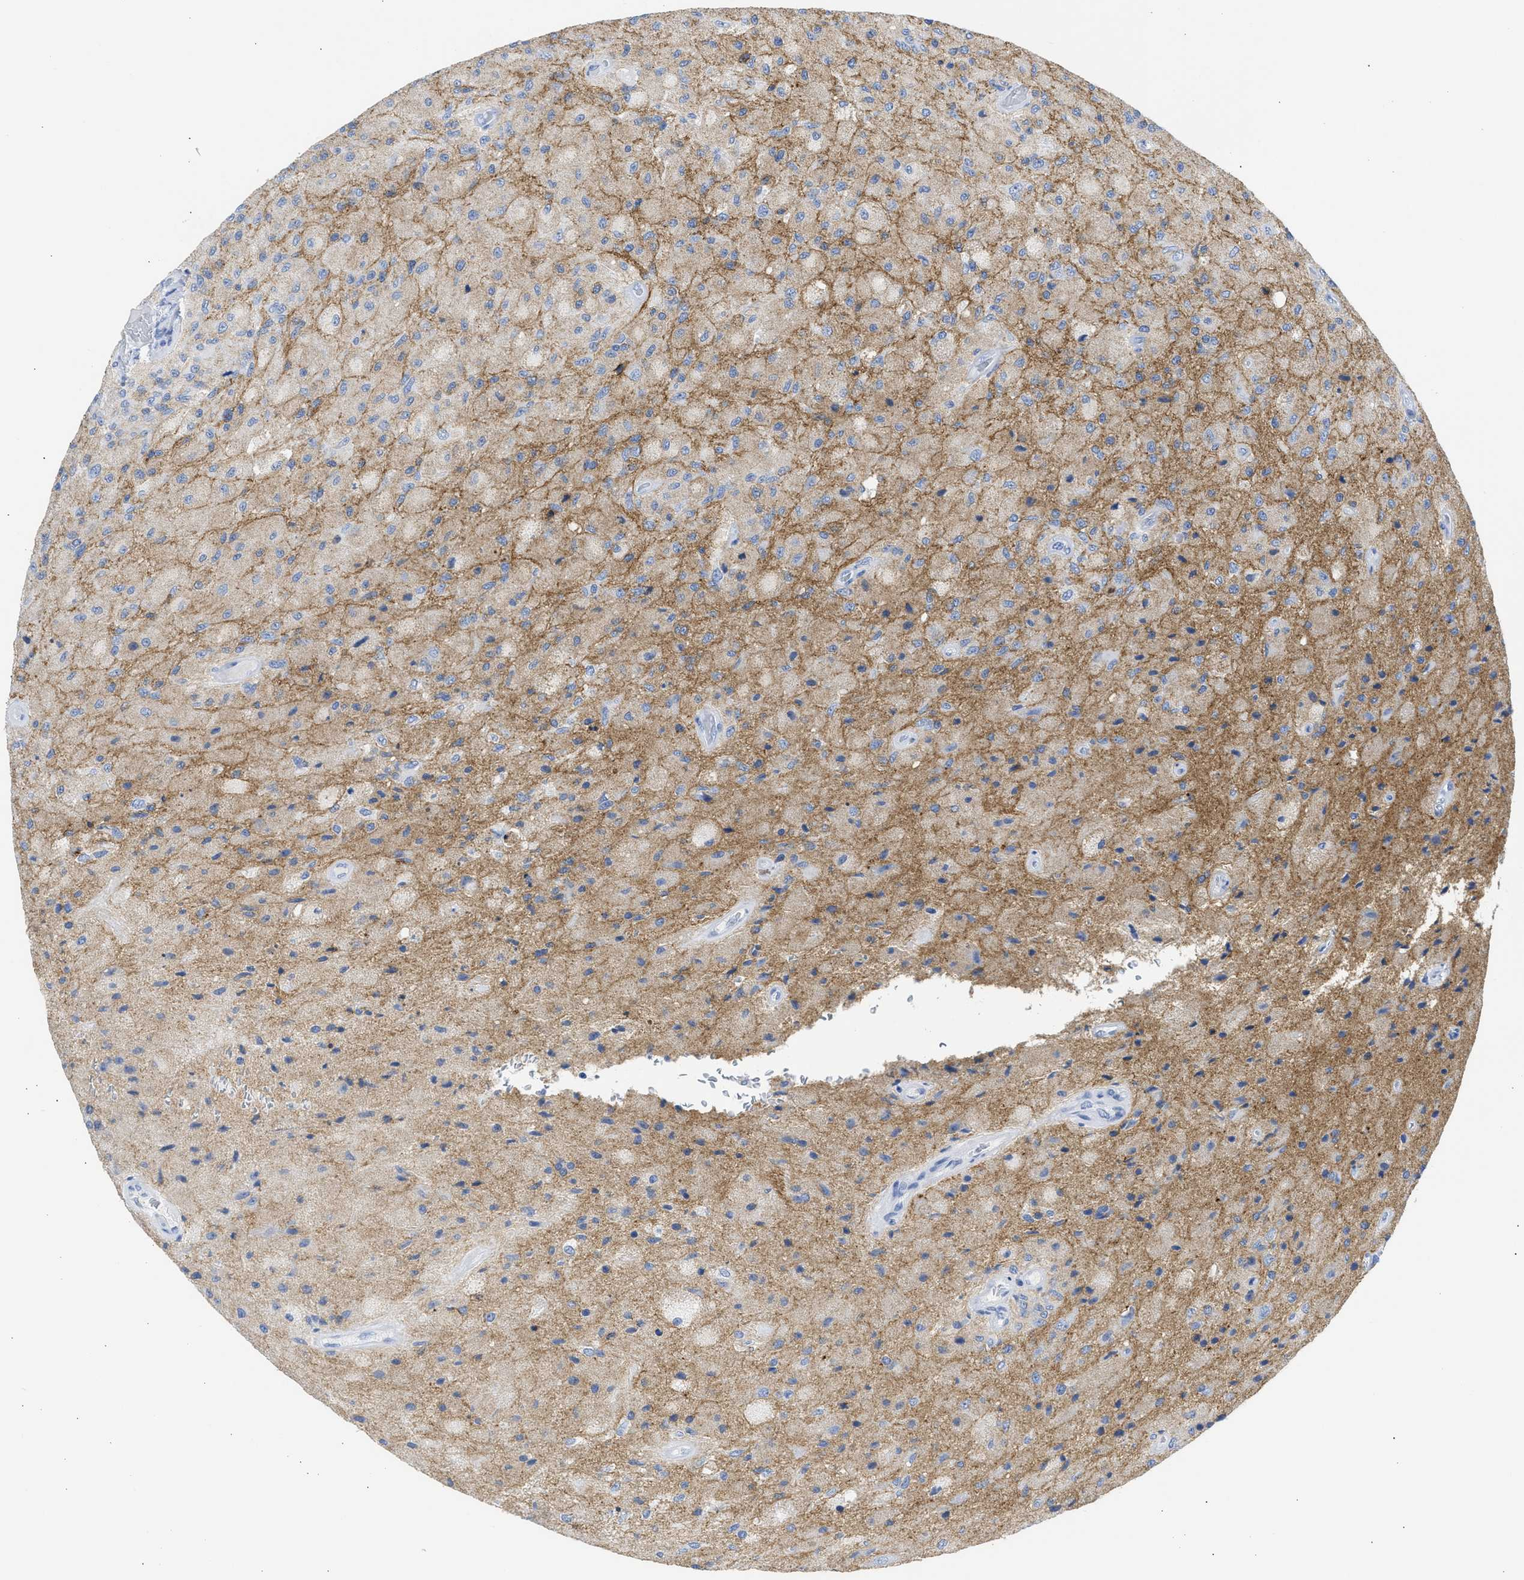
{"staining": {"intensity": "moderate", "quantity": ">75%", "location": "cytoplasmic/membranous"}, "tissue": "glioma", "cell_type": "Tumor cells", "image_type": "cancer", "snomed": [{"axis": "morphology", "description": "Normal tissue, NOS"}, {"axis": "morphology", "description": "Glioma, malignant, High grade"}, {"axis": "topography", "description": "Cerebral cortex"}], "caption": "Glioma stained with DAB immunohistochemistry exhibits medium levels of moderate cytoplasmic/membranous expression in approximately >75% of tumor cells.", "gene": "NCAM1", "patient": {"sex": "male", "age": 77}}